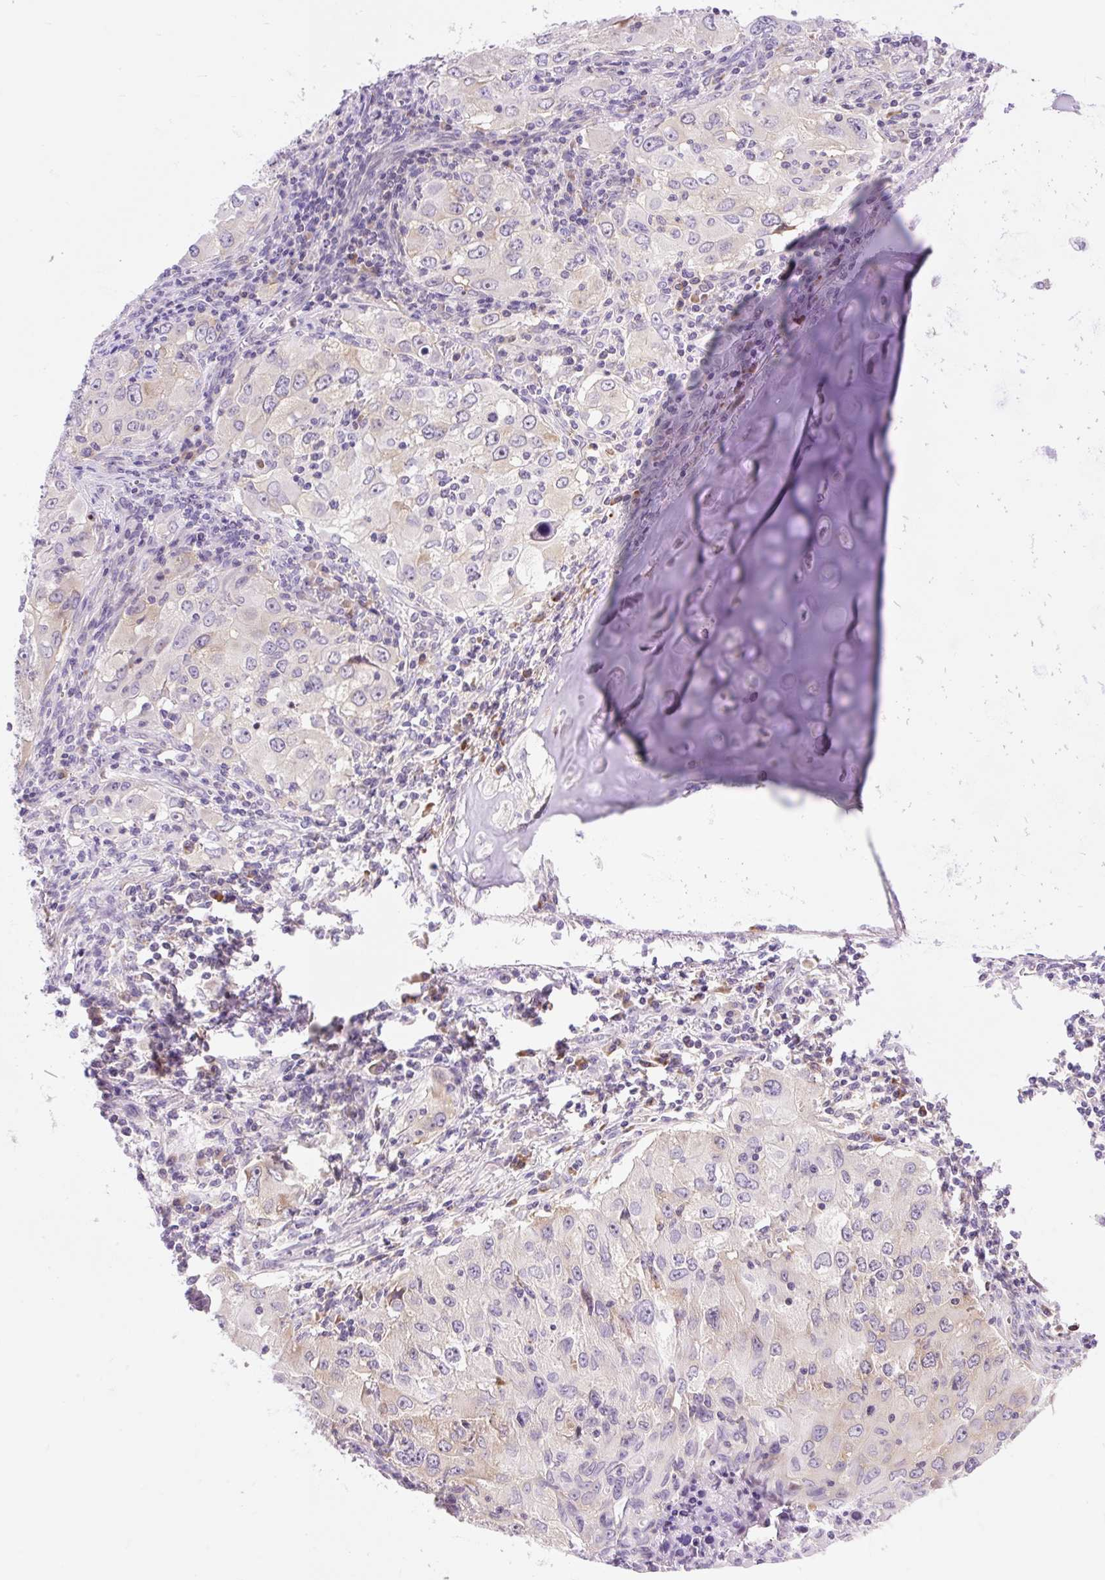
{"staining": {"intensity": "weak", "quantity": "<25%", "location": "cytoplasmic/membranous"}, "tissue": "lung cancer", "cell_type": "Tumor cells", "image_type": "cancer", "snomed": [{"axis": "morphology", "description": "Adenocarcinoma, NOS"}, {"axis": "morphology", "description": "Adenocarcinoma, metastatic, NOS"}, {"axis": "topography", "description": "Lymph node"}, {"axis": "topography", "description": "Lung"}], "caption": "There is no significant expression in tumor cells of lung cancer.", "gene": "GPR45", "patient": {"sex": "female", "age": 42}}